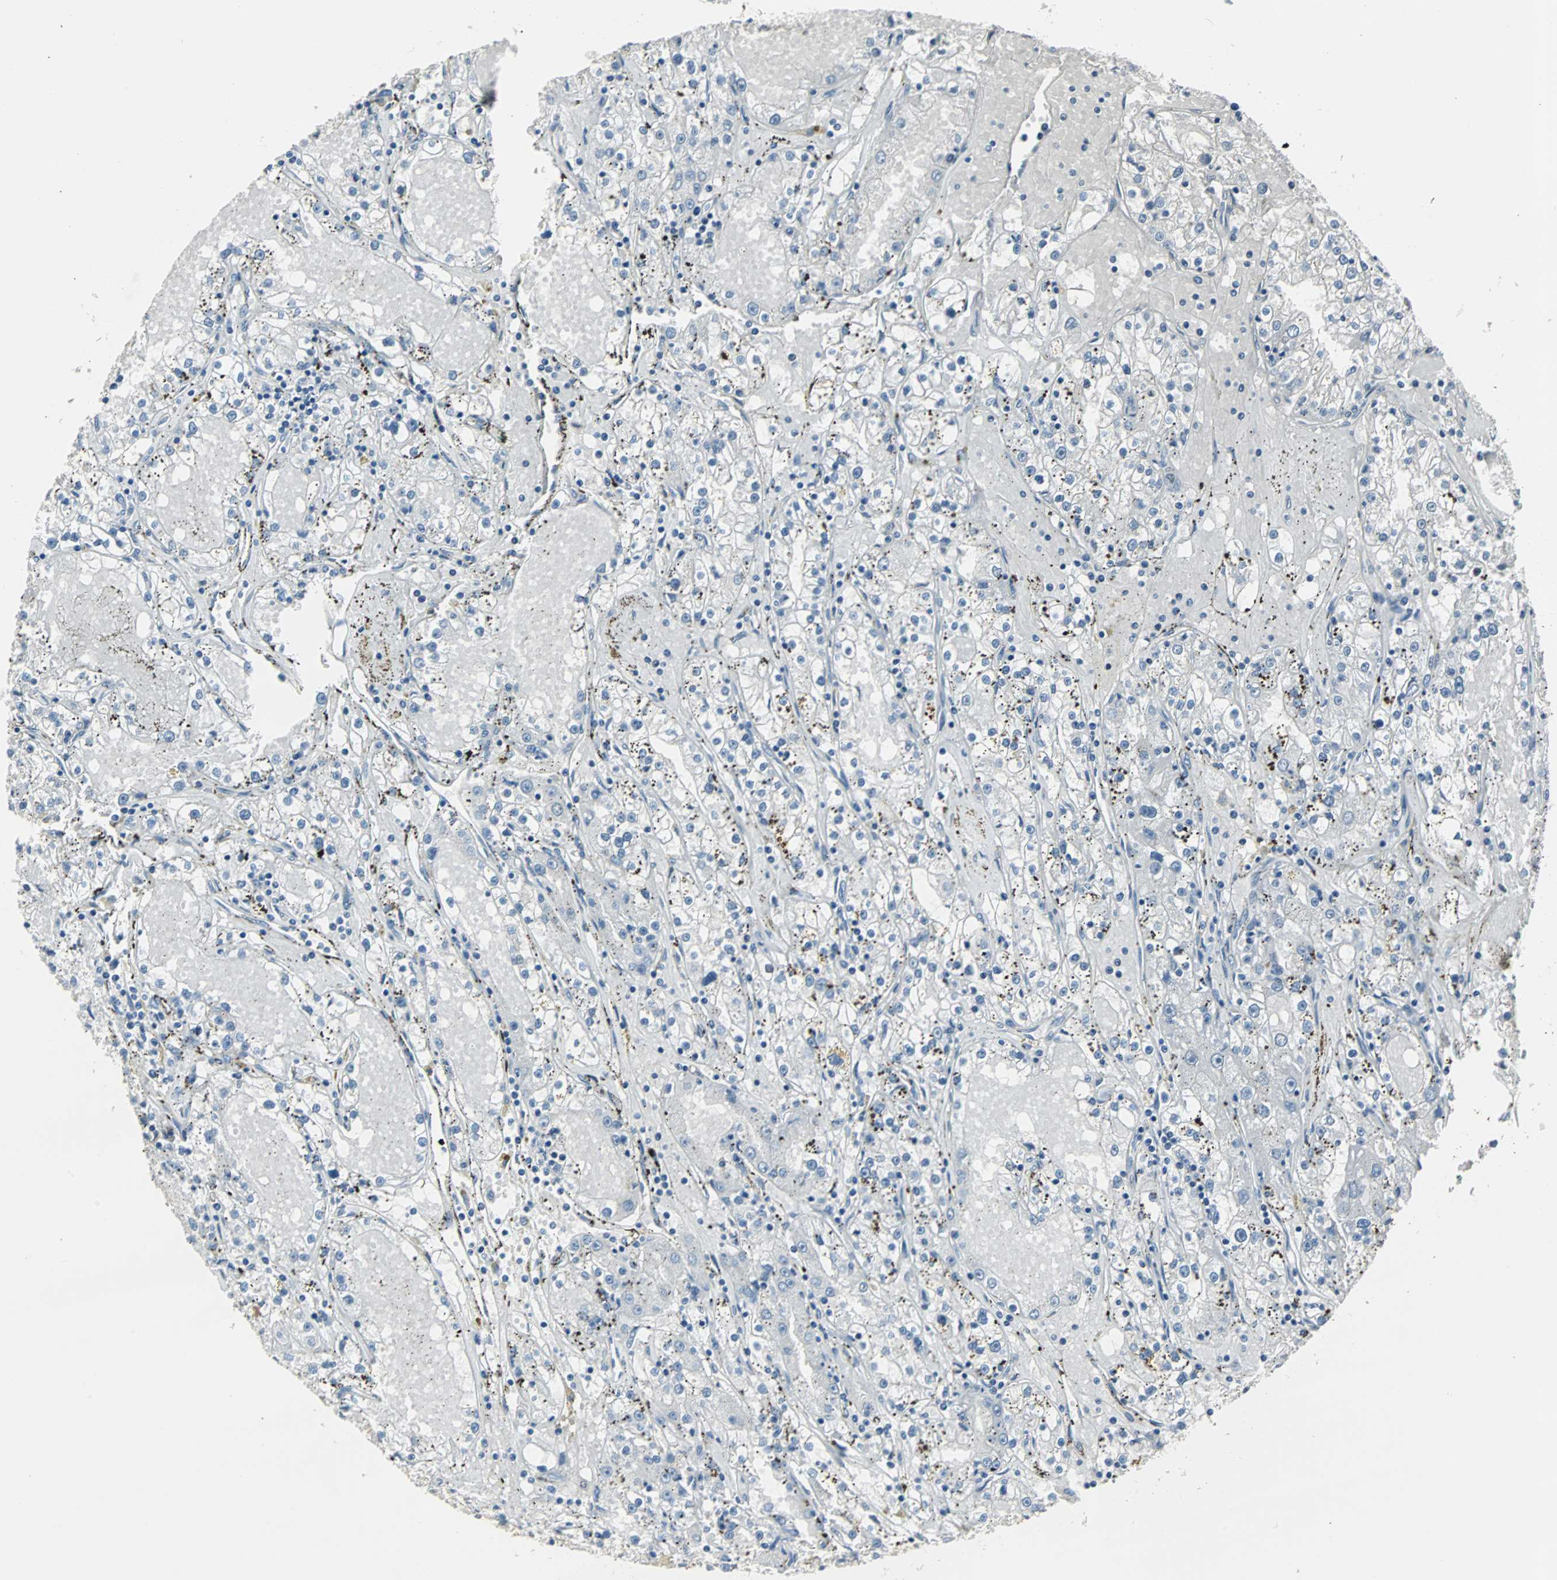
{"staining": {"intensity": "negative", "quantity": "none", "location": "none"}, "tissue": "renal cancer", "cell_type": "Tumor cells", "image_type": "cancer", "snomed": [{"axis": "morphology", "description": "Adenocarcinoma, NOS"}, {"axis": "topography", "description": "Kidney"}], "caption": "This is an immunohistochemistry (IHC) photomicrograph of human renal cancer (adenocarcinoma). There is no expression in tumor cells.", "gene": "FHL2", "patient": {"sex": "male", "age": 56}}